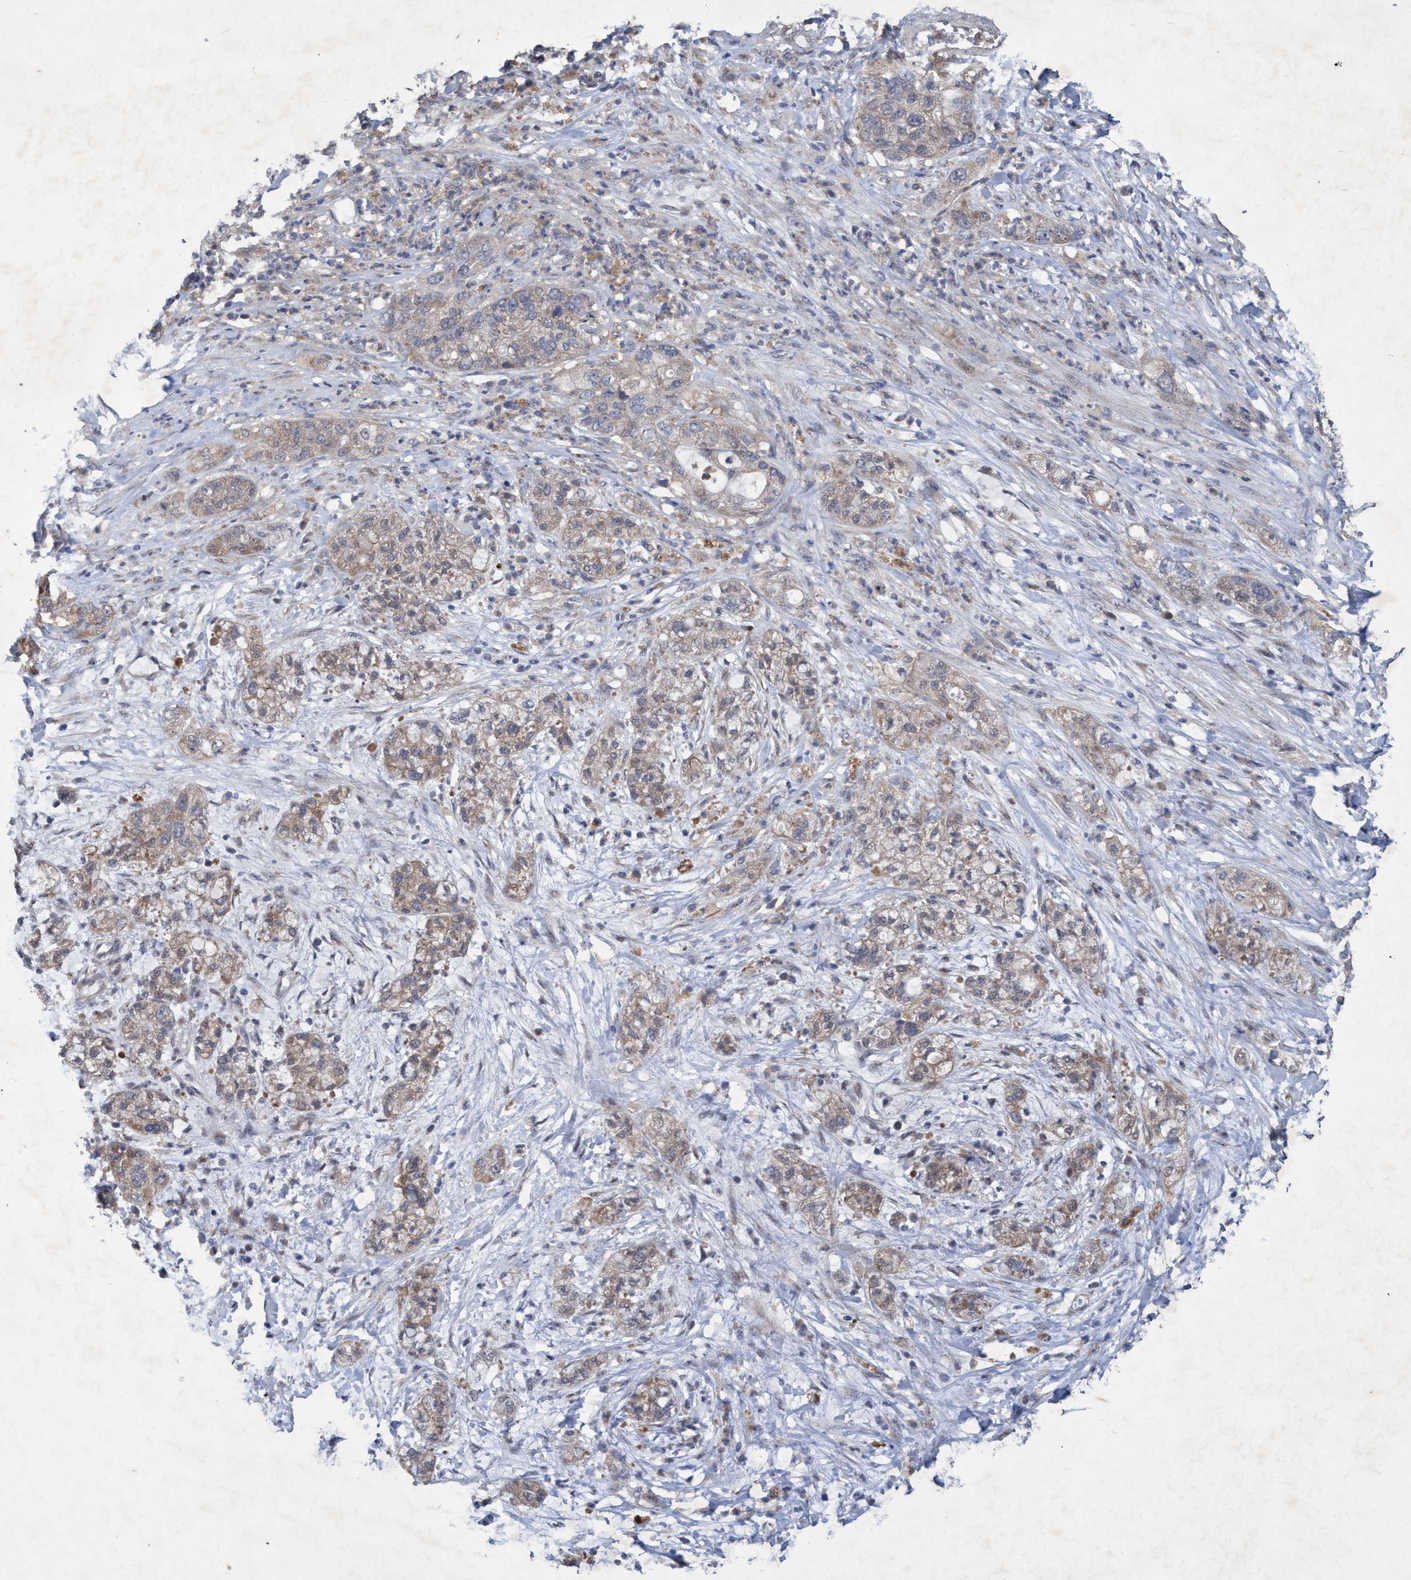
{"staining": {"intensity": "weak", "quantity": "25%-75%", "location": "cytoplasmic/membranous"}, "tissue": "pancreatic cancer", "cell_type": "Tumor cells", "image_type": "cancer", "snomed": [{"axis": "morphology", "description": "Adenocarcinoma, NOS"}, {"axis": "topography", "description": "Pancreas"}], "caption": "Immunohistochemical staining of human pancreatic adenocarcinoma shows low levels of weak cytoplasmic/membranous positivity in approximately 25%-75% of tumor cells.", "gene": "ZNF677", "patient": {"sex": "female", "age": 78}}